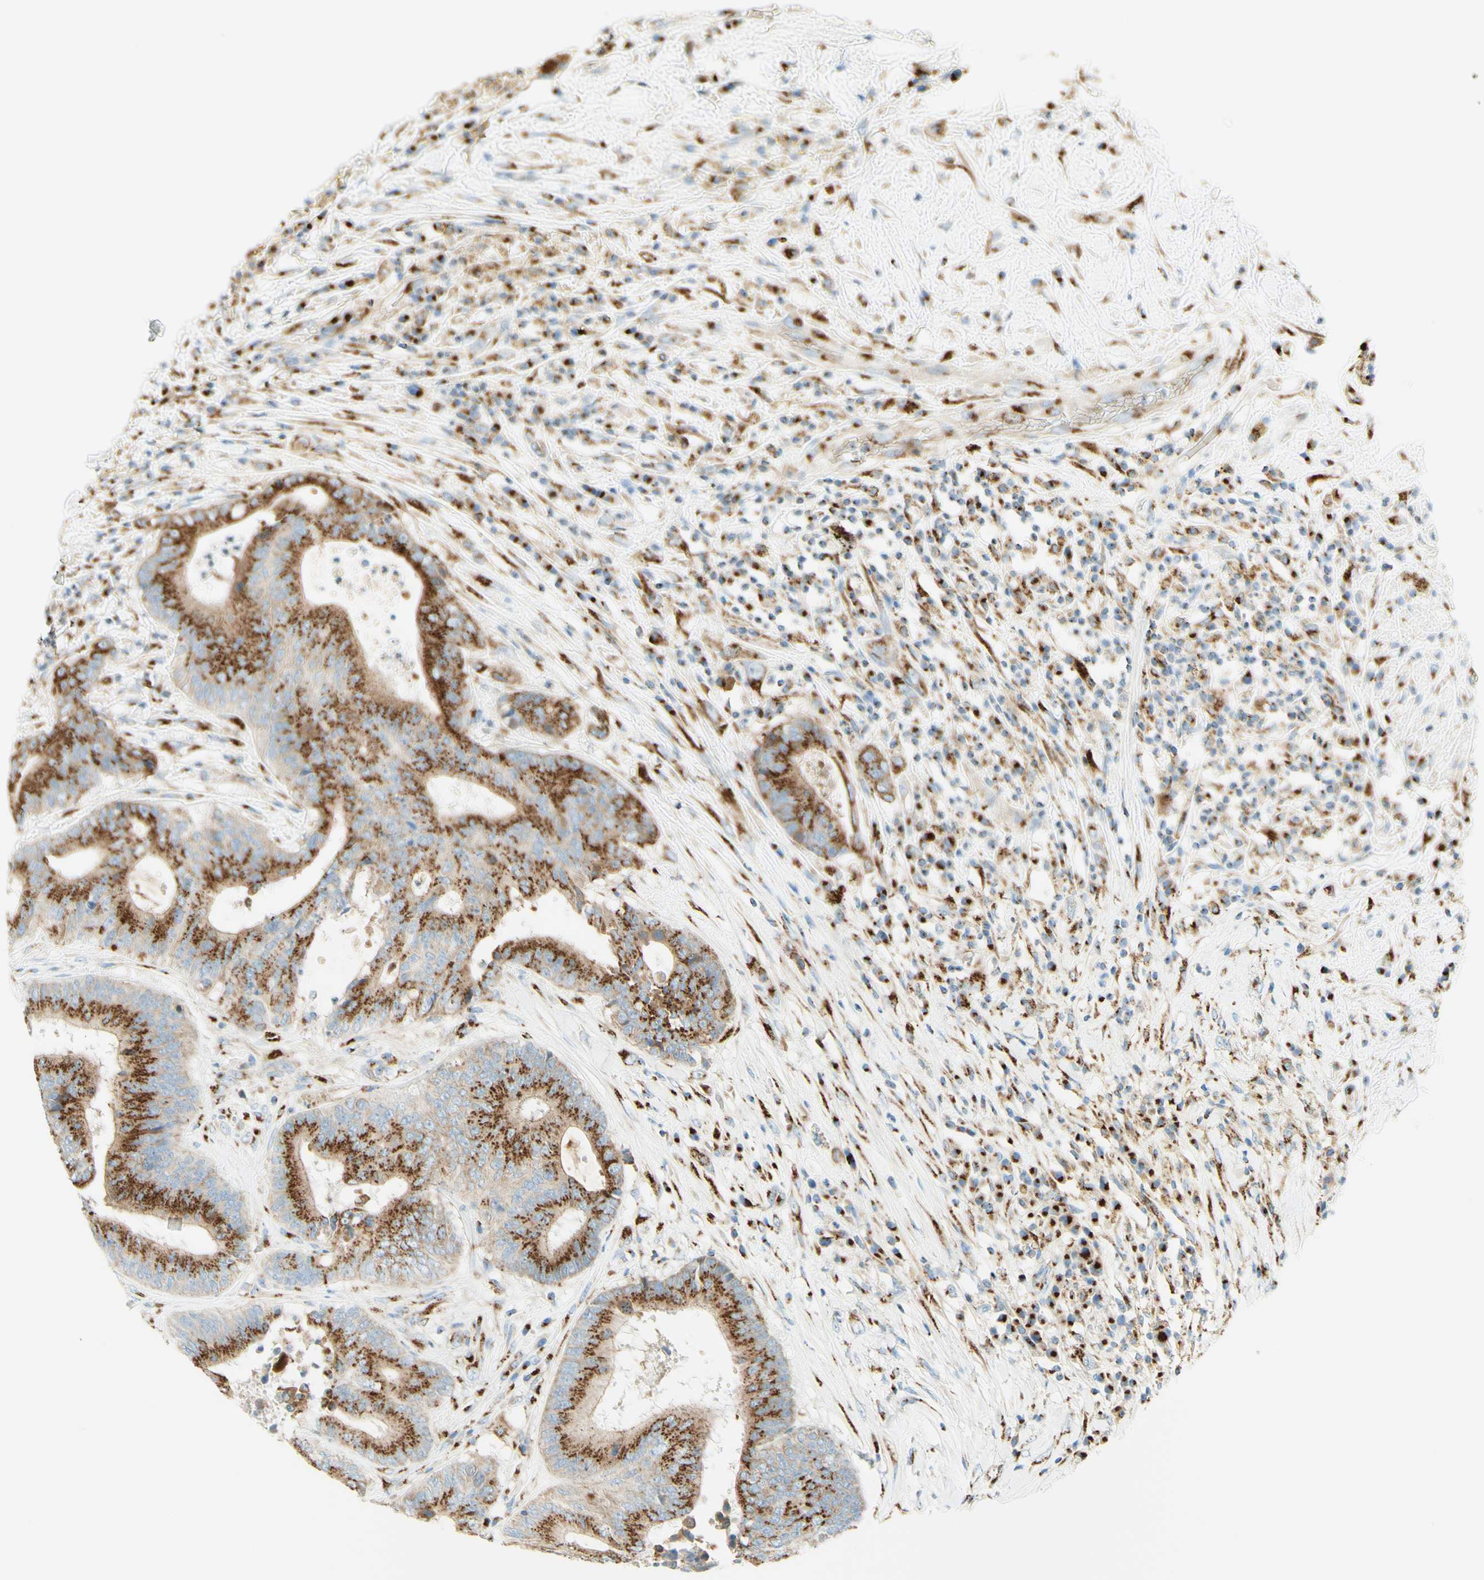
{"staining": {"intensity": "strong", "quantity": ">75%", "location": "cytoplasmic/membranous"}, "tissue": "colorectal cancer", "cell_type": "Tumor cells", "image_type": "cancer", "snomed": [{"axis": "morphology", "description": "Adenocarcinoma, NOS"}, {"axis": "topography", "description": "Rectum"}], "caption": "IHC photomicrograph of human colorectal cancer stained for a protein (brown), which shows high levels of strong cytoplasmic/membranous expression in approximately >75% of tumor cells.", "gene": "GOLGB1", "patient": {"sex": "male", "age": 72}}